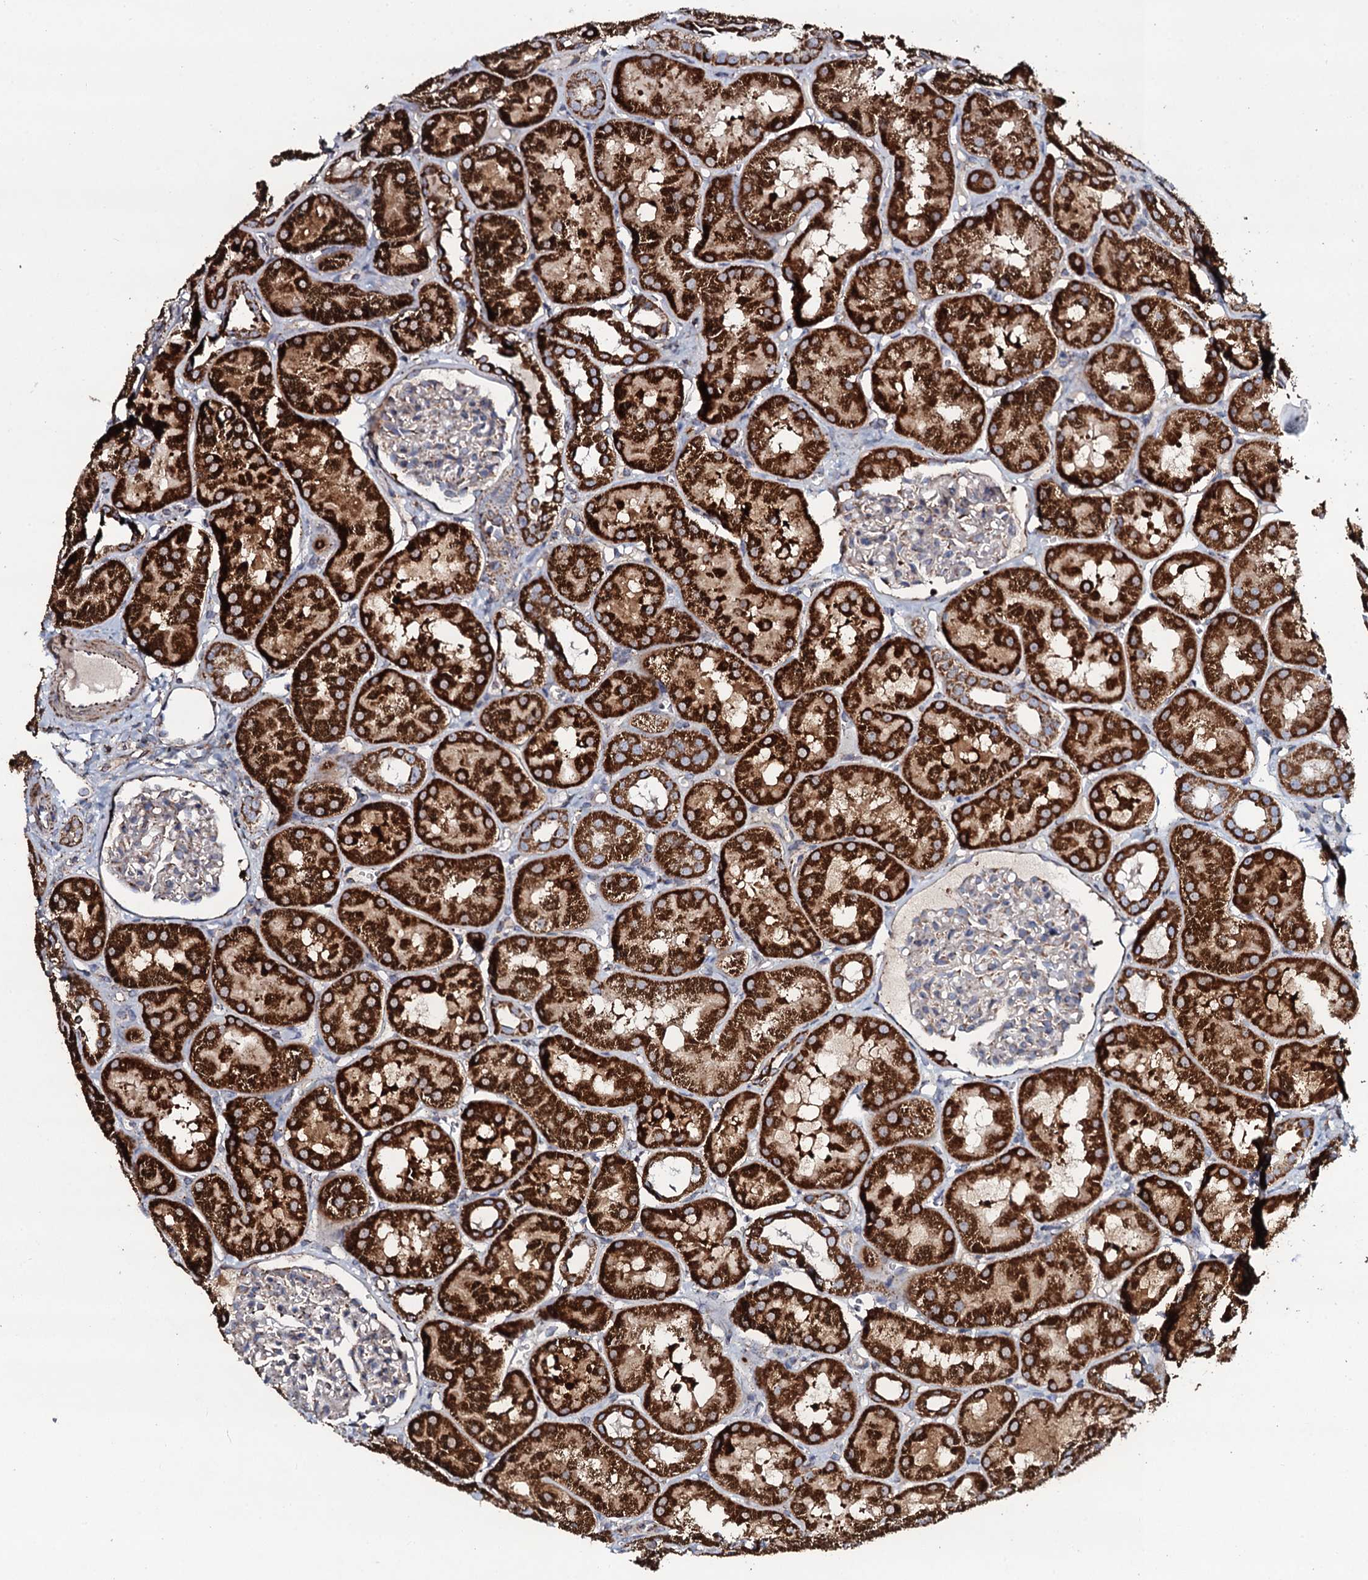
{"staining": {"intensity": "weak", "quantity": "25%-75%", "location": "cytoplasmic/membranous"}, "tissue": "kidney", "cell_type": "Cells in glomeruli", "image_type": "normal", "snomed": [{"axis": "morphology", "description": "Normal tissue, NOS"}, {"axis": "topography", "description": "Kidney"}, {"axis": "topography", "description": "Urinary bladder"}], "caption": "The micrograph reveals immunohistochemical staining of benign kidney. There is weak cytoplasmic/membranous staining is appreciated in about 25%-75% of cells in glomeruli.", "gene": "EVC2", "patient": {"sex": "male", "age": 16}}